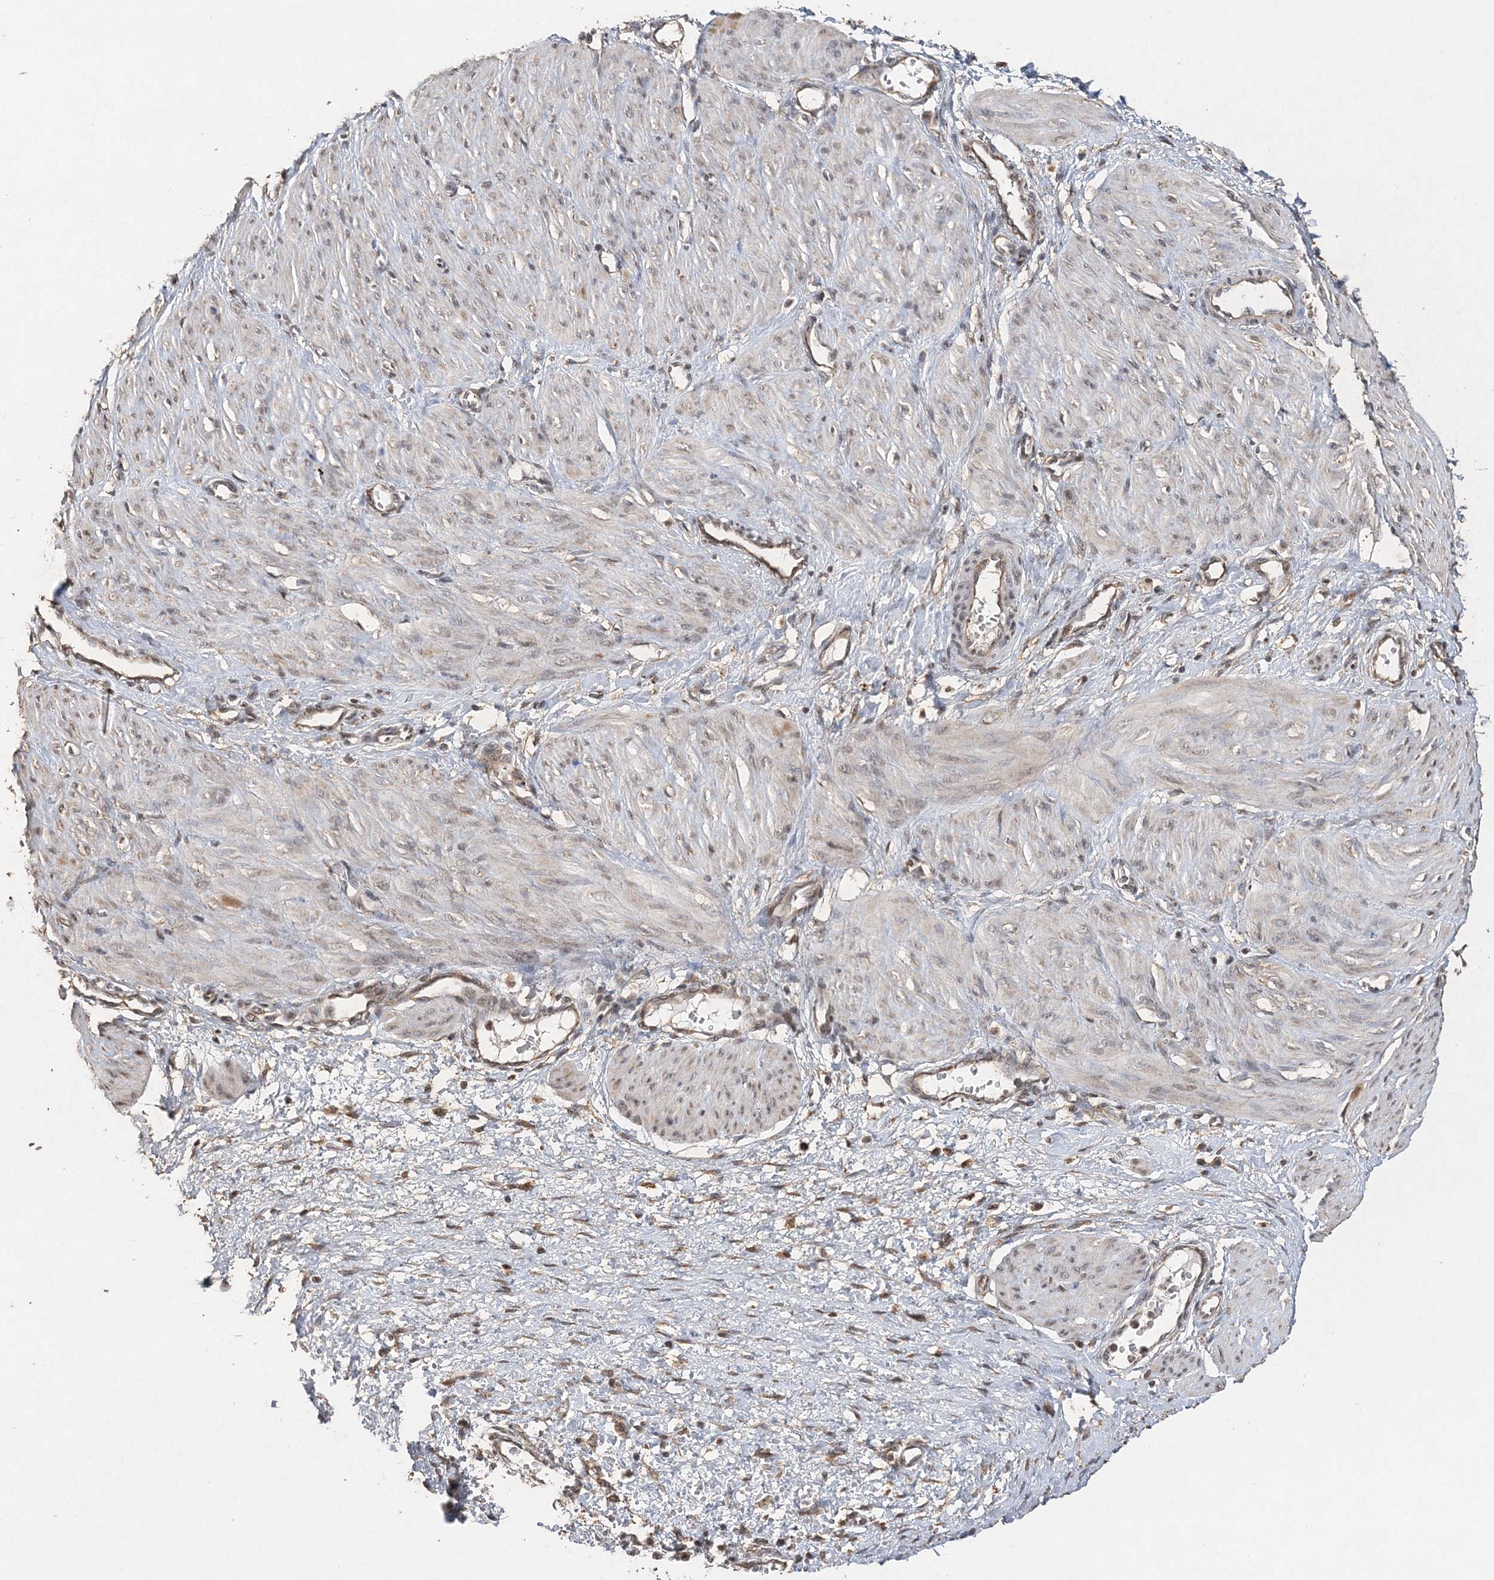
{"staining": {"intensity": "weak", "quantity": "25%-75%", "location": "cytoplasmic/membranous,nuclear"}, "tissue": "smooth muscle", "cell_type": "Smooth muscle cells", "image_type": "normal", "snomed": [{"axis": "morphology", "description": "Normal tissue, NOS"}, {"axis": "topography", "description": "Endometrium"}], "caption": "Brown immunohistochemical staining in unremarkable smooth muscle shows weak cytoplasmic/membranous,nuclear staining in about 25%-75% of smooth muscle cells.", "gene": "RAB14", "patient": {"sex": "female", "age": 33}}